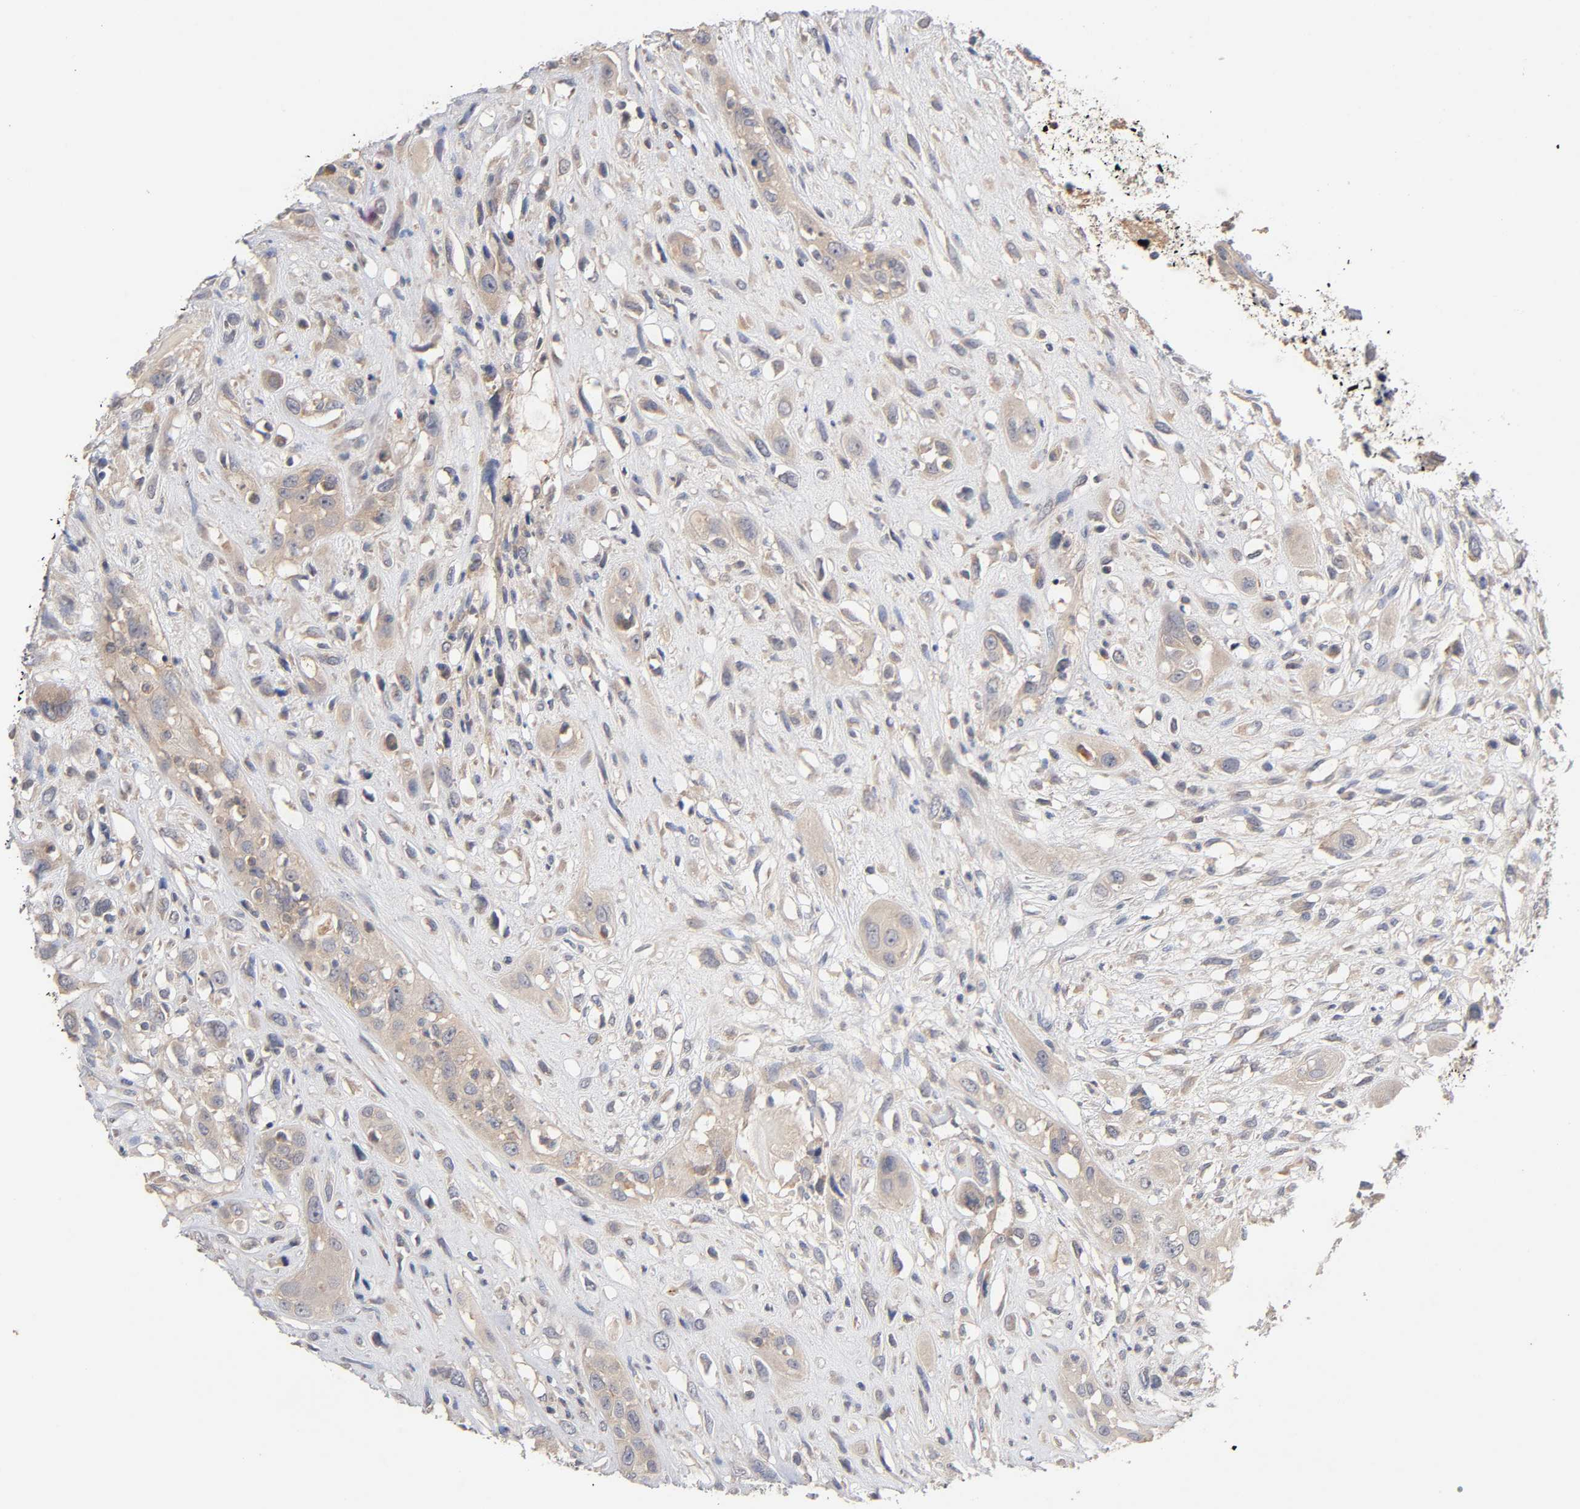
{"staining": {"intensity": "weak", "quantity": ">75%", "location": "cytoplasmic/membranous"}, "tissue": "head and neck cancer", "cell_type": "Tumor cells", "image_type": "cancer", "snomed": [{"axis": "morphology", "description": "Necrosis, NOS"}, {"axis": "morphology", "description": "Neoplasm, malignant, NOS"}, {"axis": "topography", "description": "Salivary gland"}, {"axis": "topography", "description": "Head-Neck"}], "caption": "Head and neck cancer stained for a protein shows weak cytoplasmic/membranous positivity in tumor cells.", "gene": "PDZD11", "patient": {"sex": "male", "age": 43}}